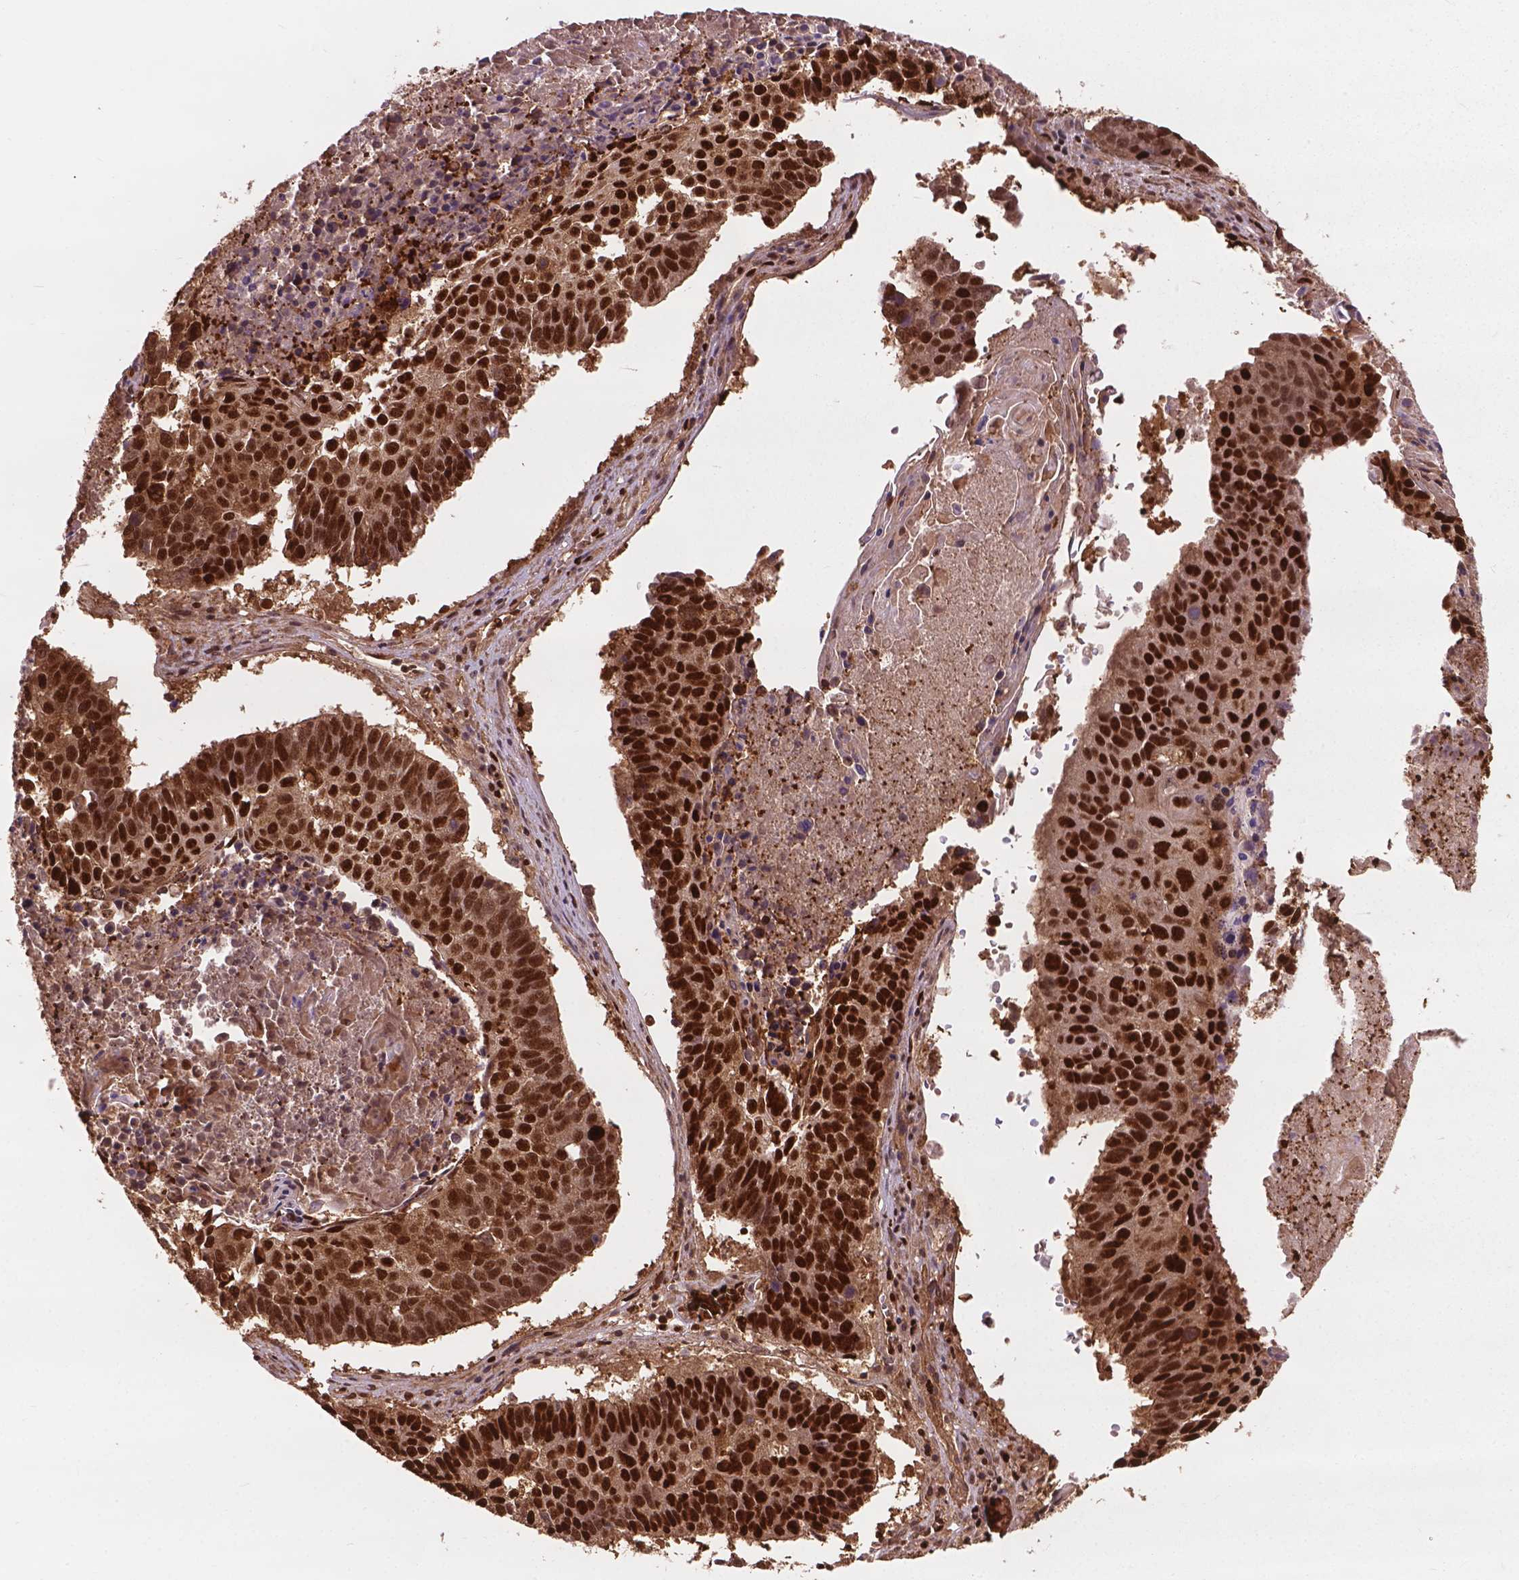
{"staining": {"intensity": "strong", "quantity": ">75%", "location": "cytoplasmic/membranous,nuclear"}, "tissue": "lung cancer", "cell_type": "Tumor cells", "image_type": "cancer", "snomed": [{"axis": "morphology", "description": "Squamous cell carcinoma, NOS"}, {"axis": "topography", "description": "Lung"}], "caption": "A micrograph of human lung cancer (squamous cell carcinoma) stained for a protein demonstrates strong cytoplasmic/membranous and nuclear brown staining in tumor cells.", "gene": "ANP32B", "patient": {"sex": "male", "age": 73}}